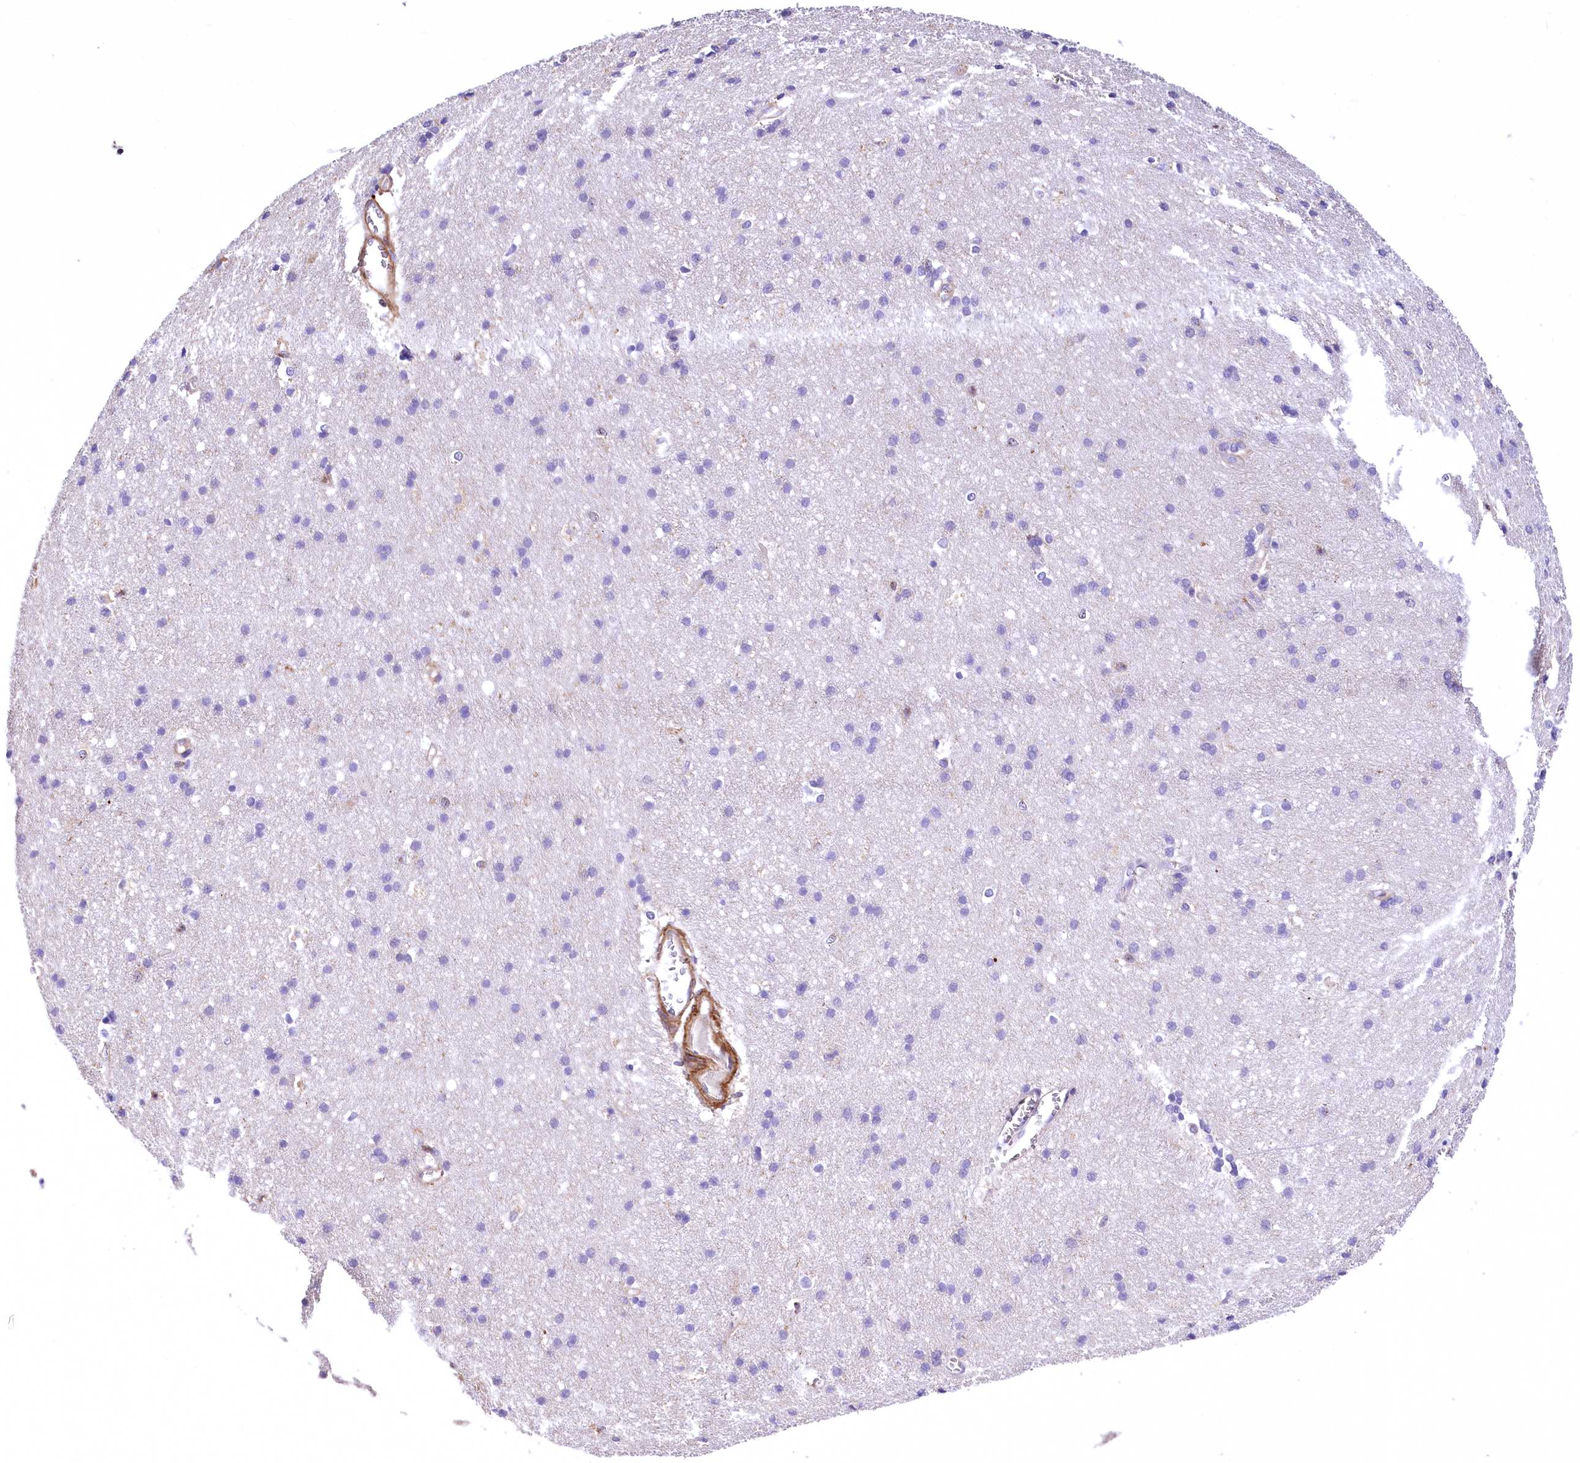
{"staining": {"intensity": "moderate", "quantity": ">75%", "location": "cytoplasmic/membranous"}, "tissue": "cerebral cortex", "cell_type": "Endothelial cells", "image_type": "normal", "snomed": [{"axis": "morphology", "description": "Normal tissue, NOS"}, {"axis": "topography", "description": "Cerebral cortex"}], "caption": "Benign cerebral cortex shows moderate cytoplasmic/membranous expression in approximately >75% of endothelial cells.", "gene": "DPP3", "patient": {"sex": "male", "age": 54}}